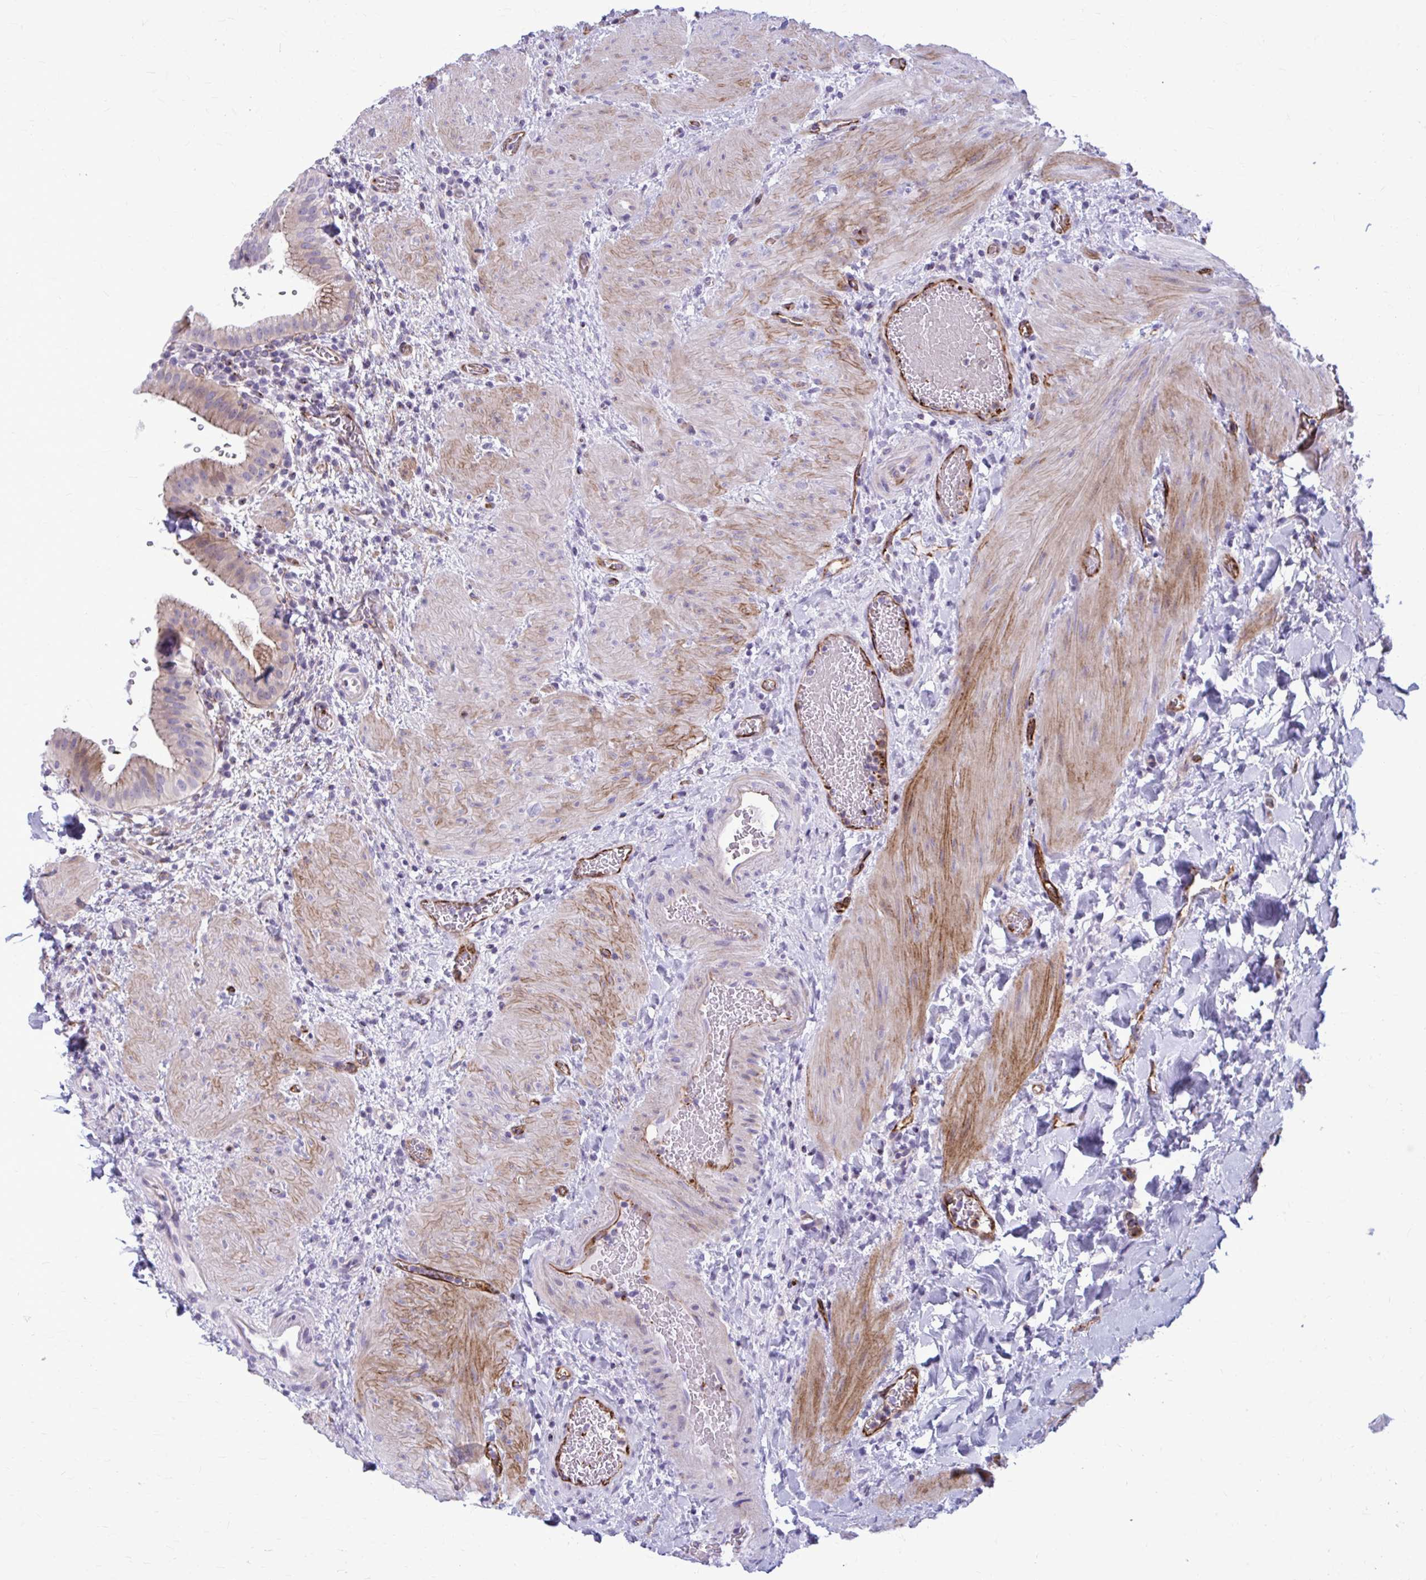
{"staining": {"intensity": "moderate", "quantity": "25%-75%", "location": "cytoplasmic/membranous"}, "tissue": "gallbladder", "cell_type": "Glandular cells", "image_type": "normal", "snomed": [{"axis": "morphology", "description": "Normal tissue, NOS"}, {"axis": "topography", "description": "Gallbladder"}], "caption": "DAB (3,3'-diaminobenzidine) immunohistochemical staining of benign gallbladder displays moderate cytoplasmic/membranous protein positivity in approximately 25%-75% of glandular cells.", "gene": "PEDS1", "patient": {"sex": "male", "age": 26}}